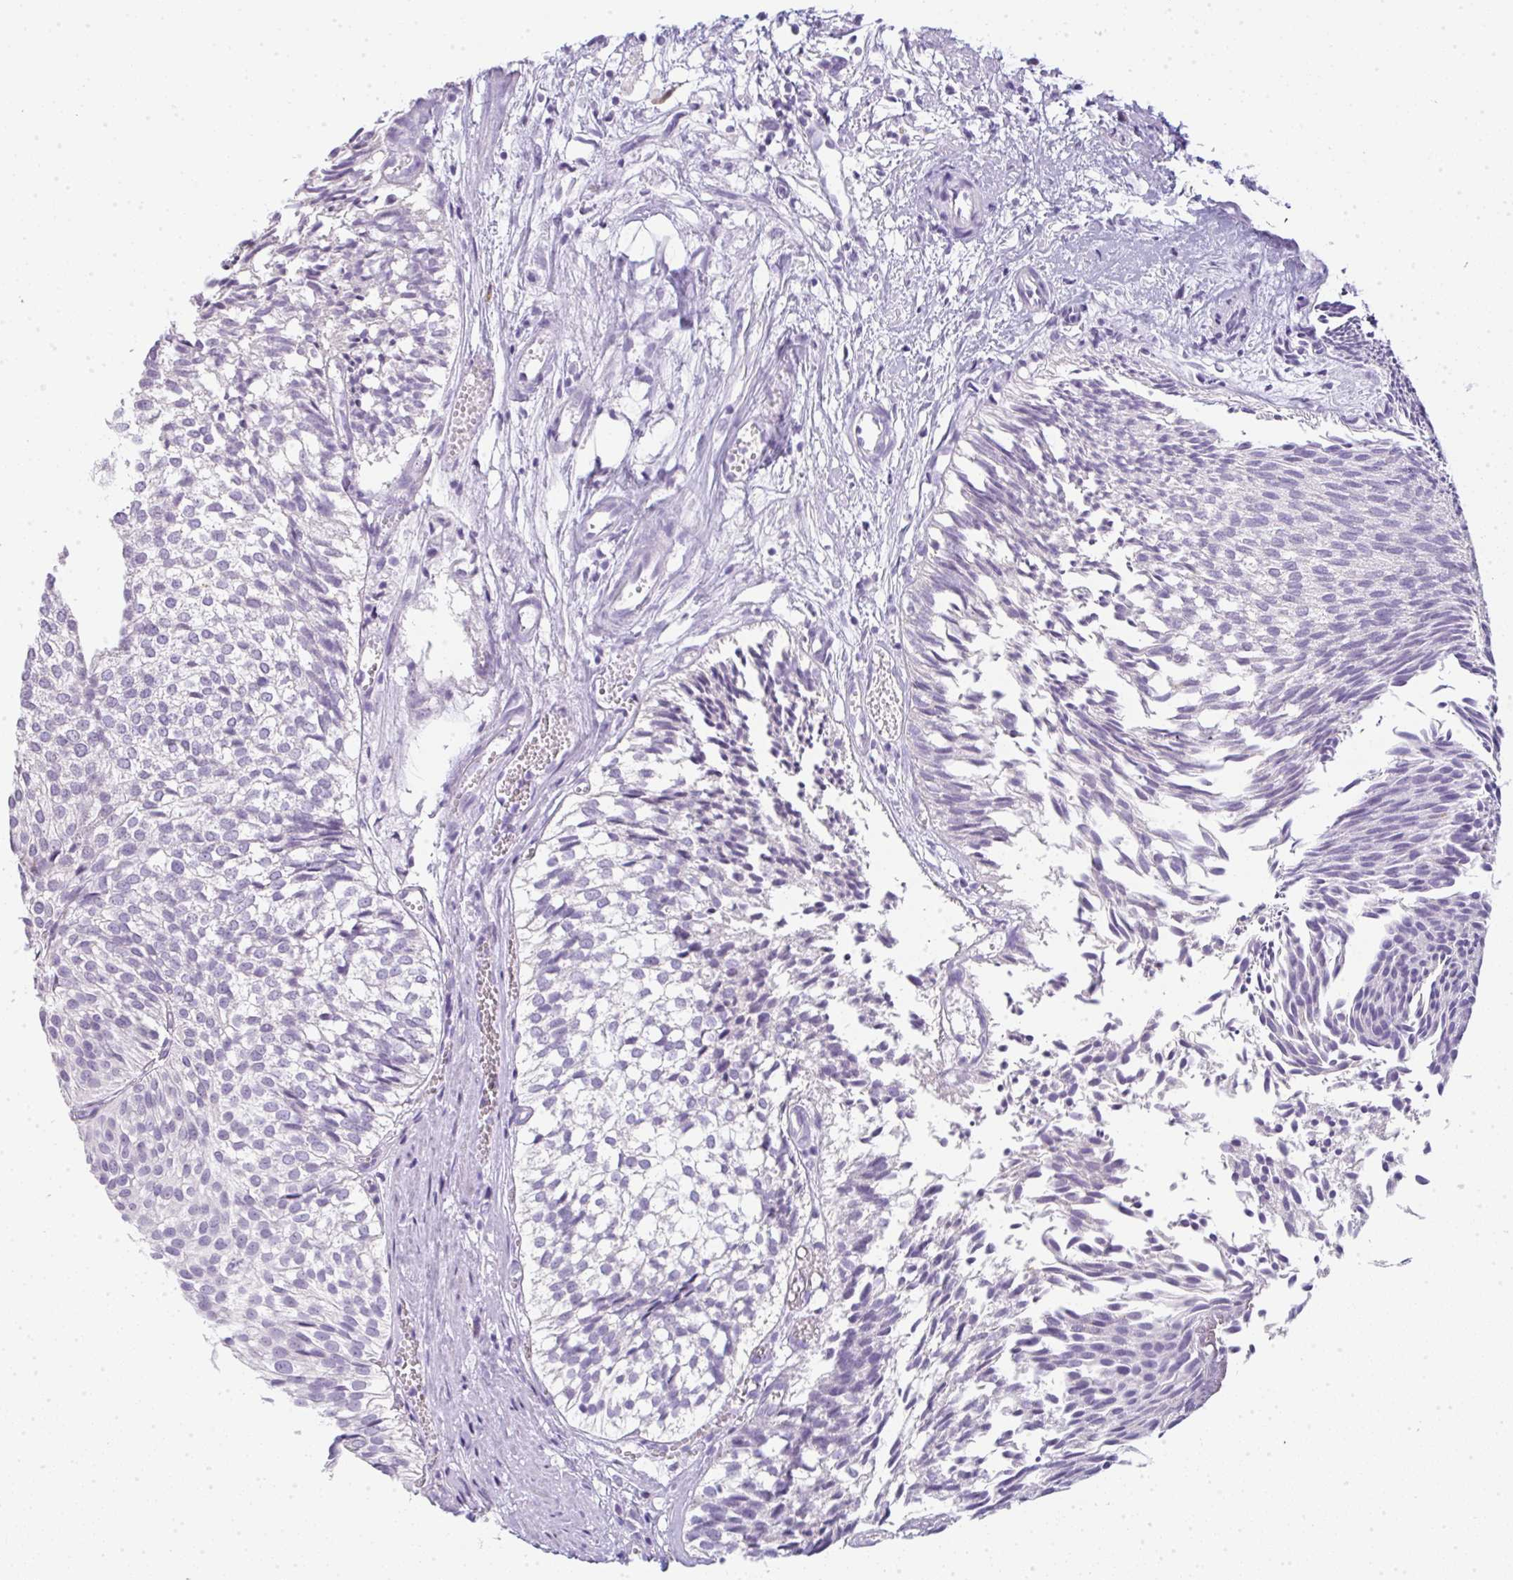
{"staining": {"intensity": "negative", "quantity": "none", "location": "none"}, "tissue": "urothelial cancer", "cell_type": "Tumor cells", "image_type": "cancer", "snomed": [{"axis": "morphology", "description": "Urothelial carcinoma, Low grade"}, {"axis": "topography", "description": "Urinary bladder"}], "caption": "Immunohistochemistry photomicrograph of neoplastic tissue: human urothelial carcinoma (low-grade) stained with DAB displays no significant protein expression in tumor cells.", "gene": "LPAR4", "patient": {"sex": "male", "age": 91}}